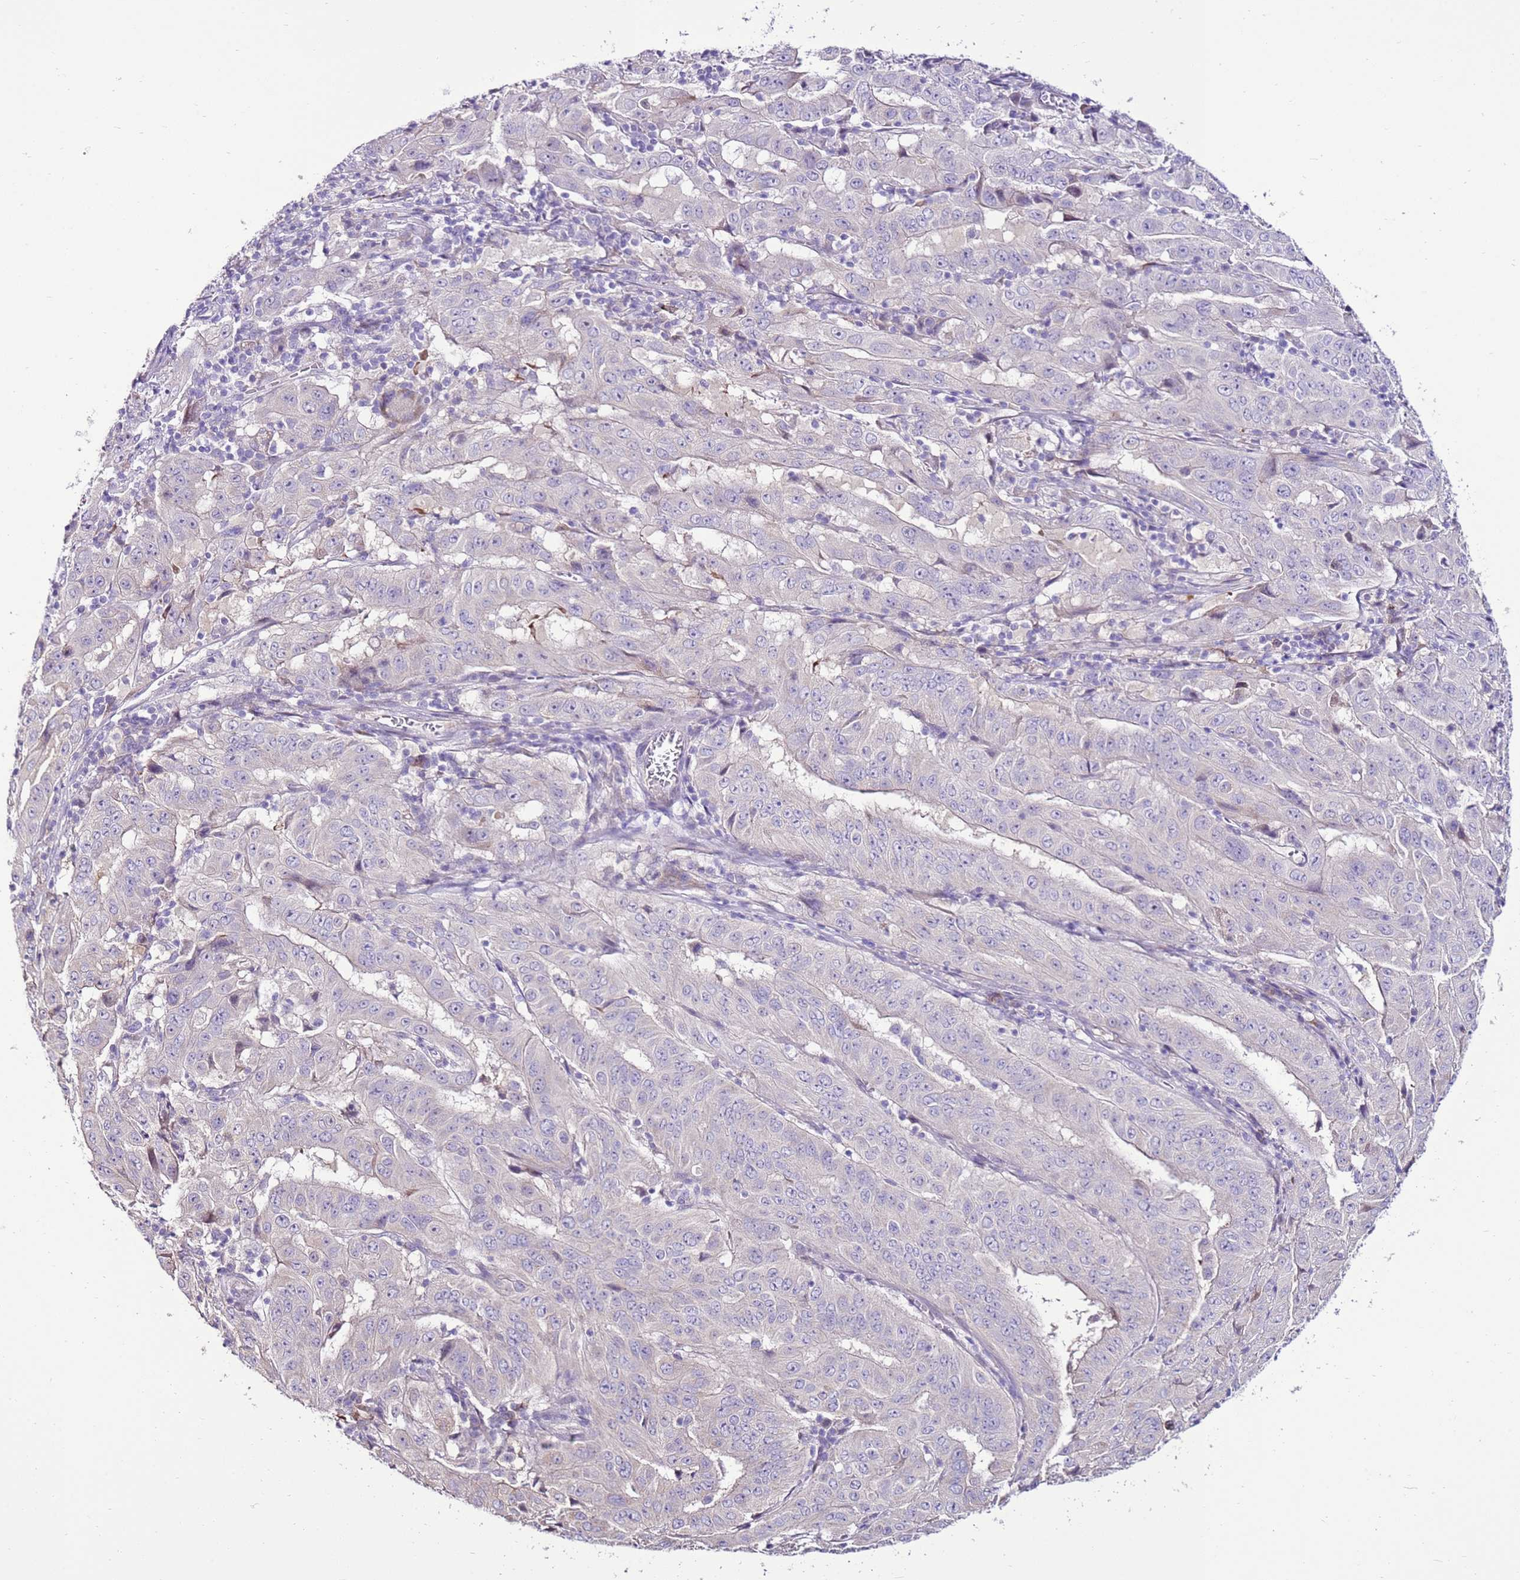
{"staining": {"intensity": "negative", "quantity": "none", "location": "none"}, "tissue": "pancreatic cancer", "cell_type": "Tumor cells", "image_type": "cancer", "snomed": [{"axis": "morphology", "description": "Adenocarcinoma, NOS"}, {"axis": "topography", "description": "Pancreas"}], "caption": "Pancreatic cancer (adenocarcinoma) was stained to show a protein in brown. There is no significant staining in tumor cells.", "gene": "SLC38A5", "patient": {"sex": "male", "age": 63}}